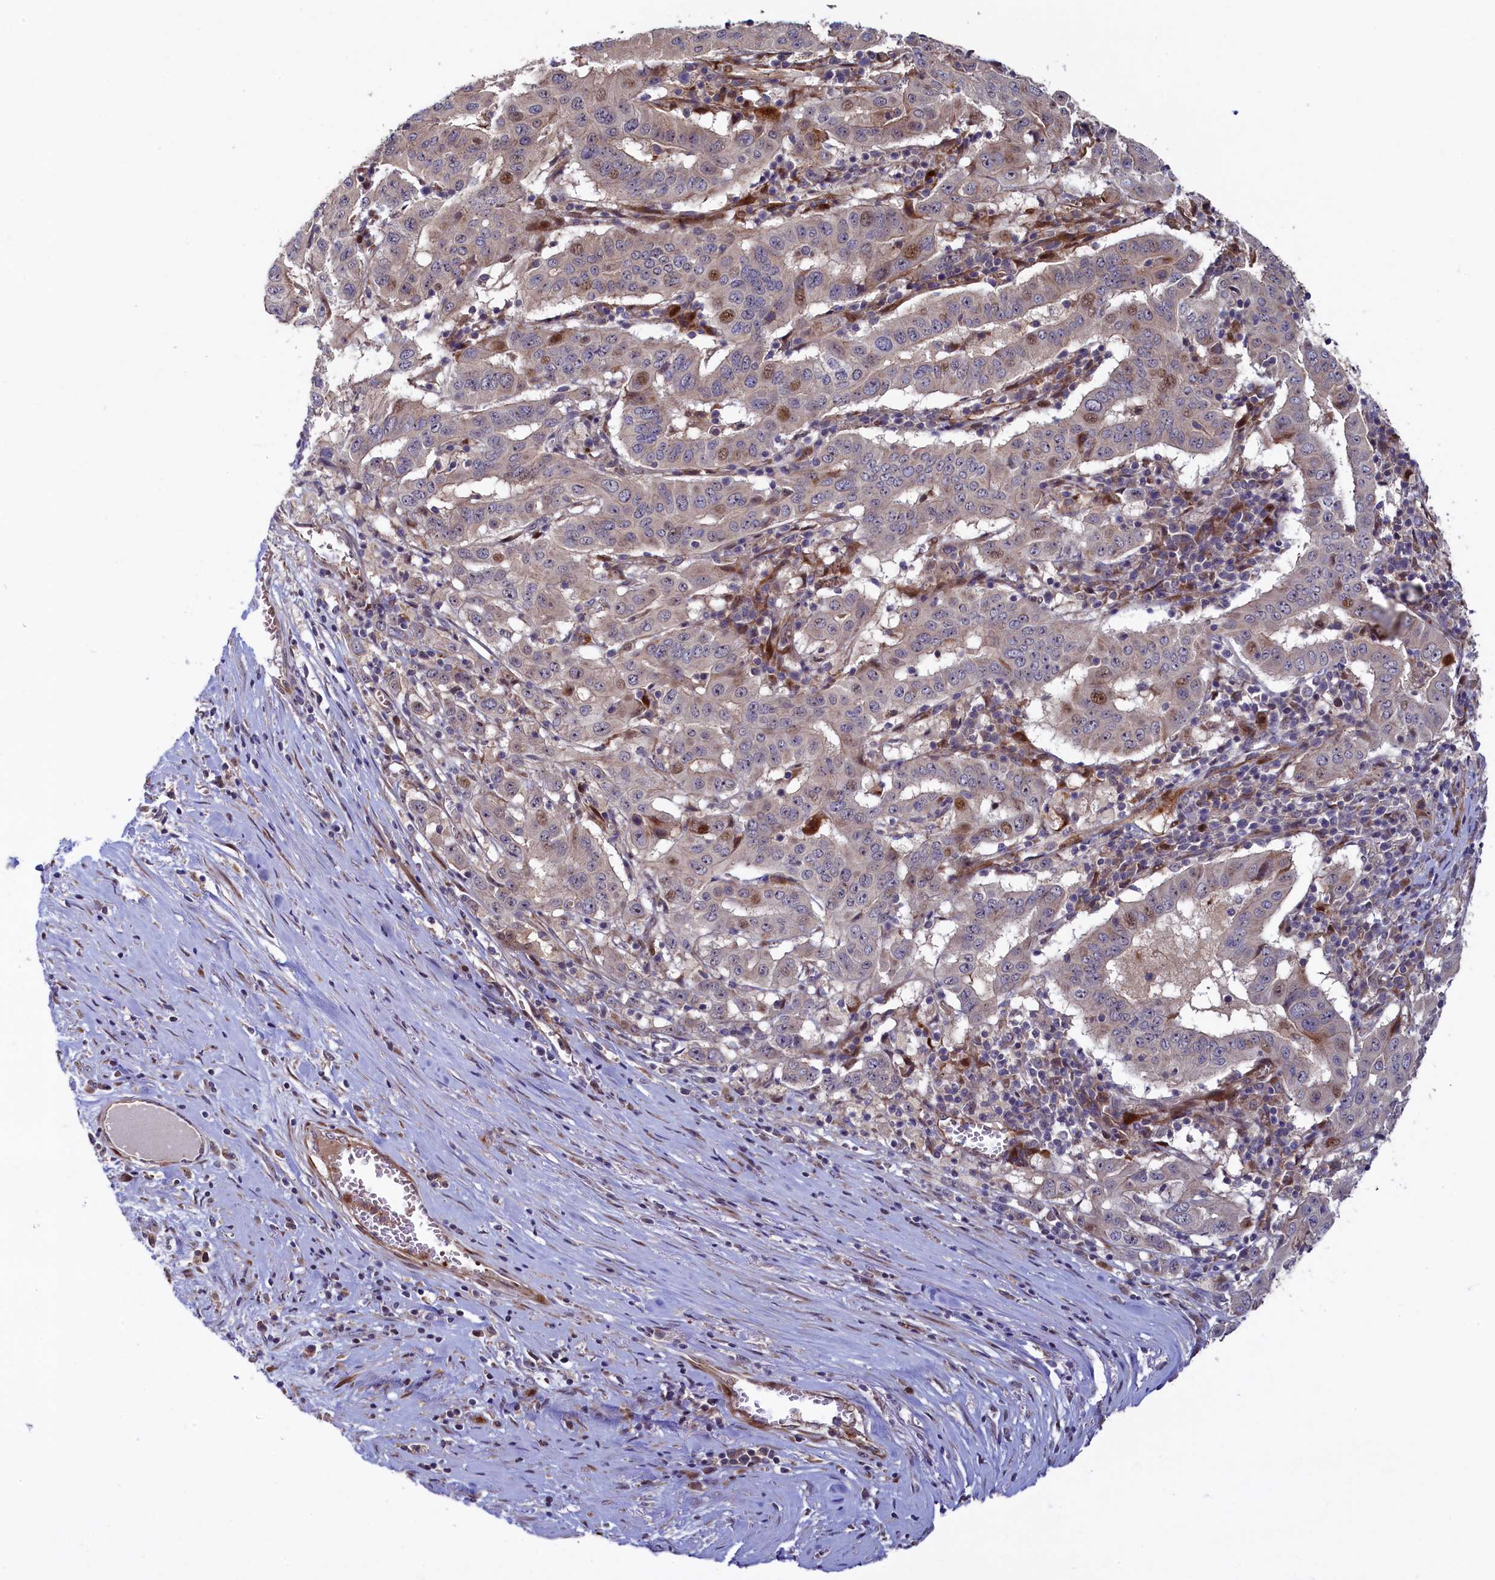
{"staining": {"intensity": "moderate", "quantity": "<25%", "location": "nuclear"}, "tissue": "pancreatic cancer", "cell_type": "Tumor cells", "image_type": "cancer", "snomed": [{"axis": "morphology", "description": "Adenocarcinoma, NOS"}, {"axis": "topography", "description": "Pancreas"}], "caption": "This micrograph shows IHC staining of human pancreatic adenocarcinoma, with low moderate nuclear expression in about <25% of tumor cells.", "gene": "PIK3C3", "patient": {"sex": "male", "age": 63}}